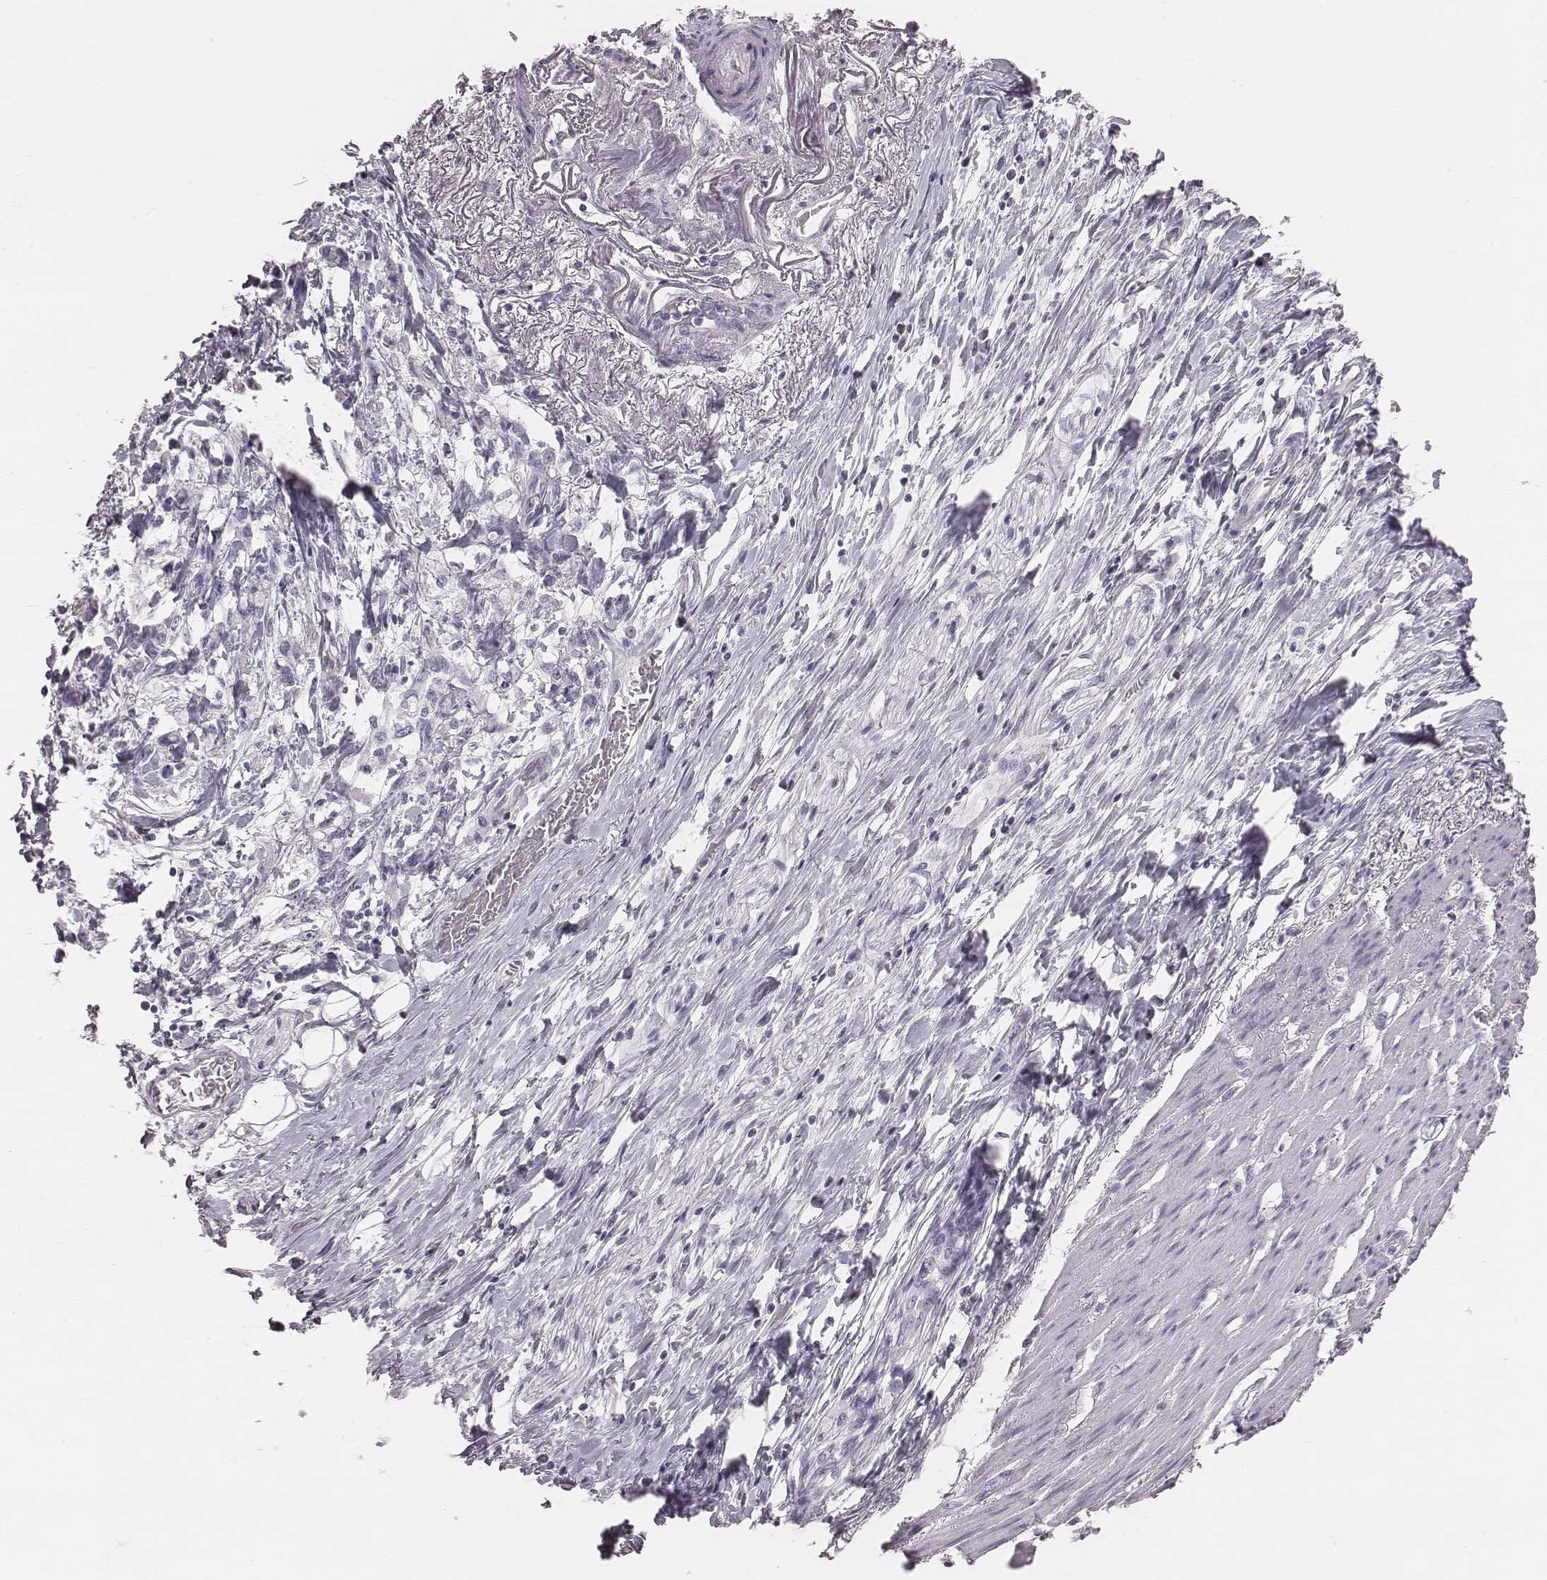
{"staining": {"intensity": "negative", "quantity": "none", "location": "none"}, "tissue": "stomach cancer", "cell_type": "Tumor cells", "image_type": "cancer", "snomed": [{"axis": "morphology", "description": "Adenocarcinoma, NOS"}, {"axis": "topography", "description": "Stomach"}], "caption": "Immunohistochemical staining of stomach cancer exhibits no significant positivity in tumor cells.", "gene": "C6orf58", "patient": {"sex": "female", "age": 84}}